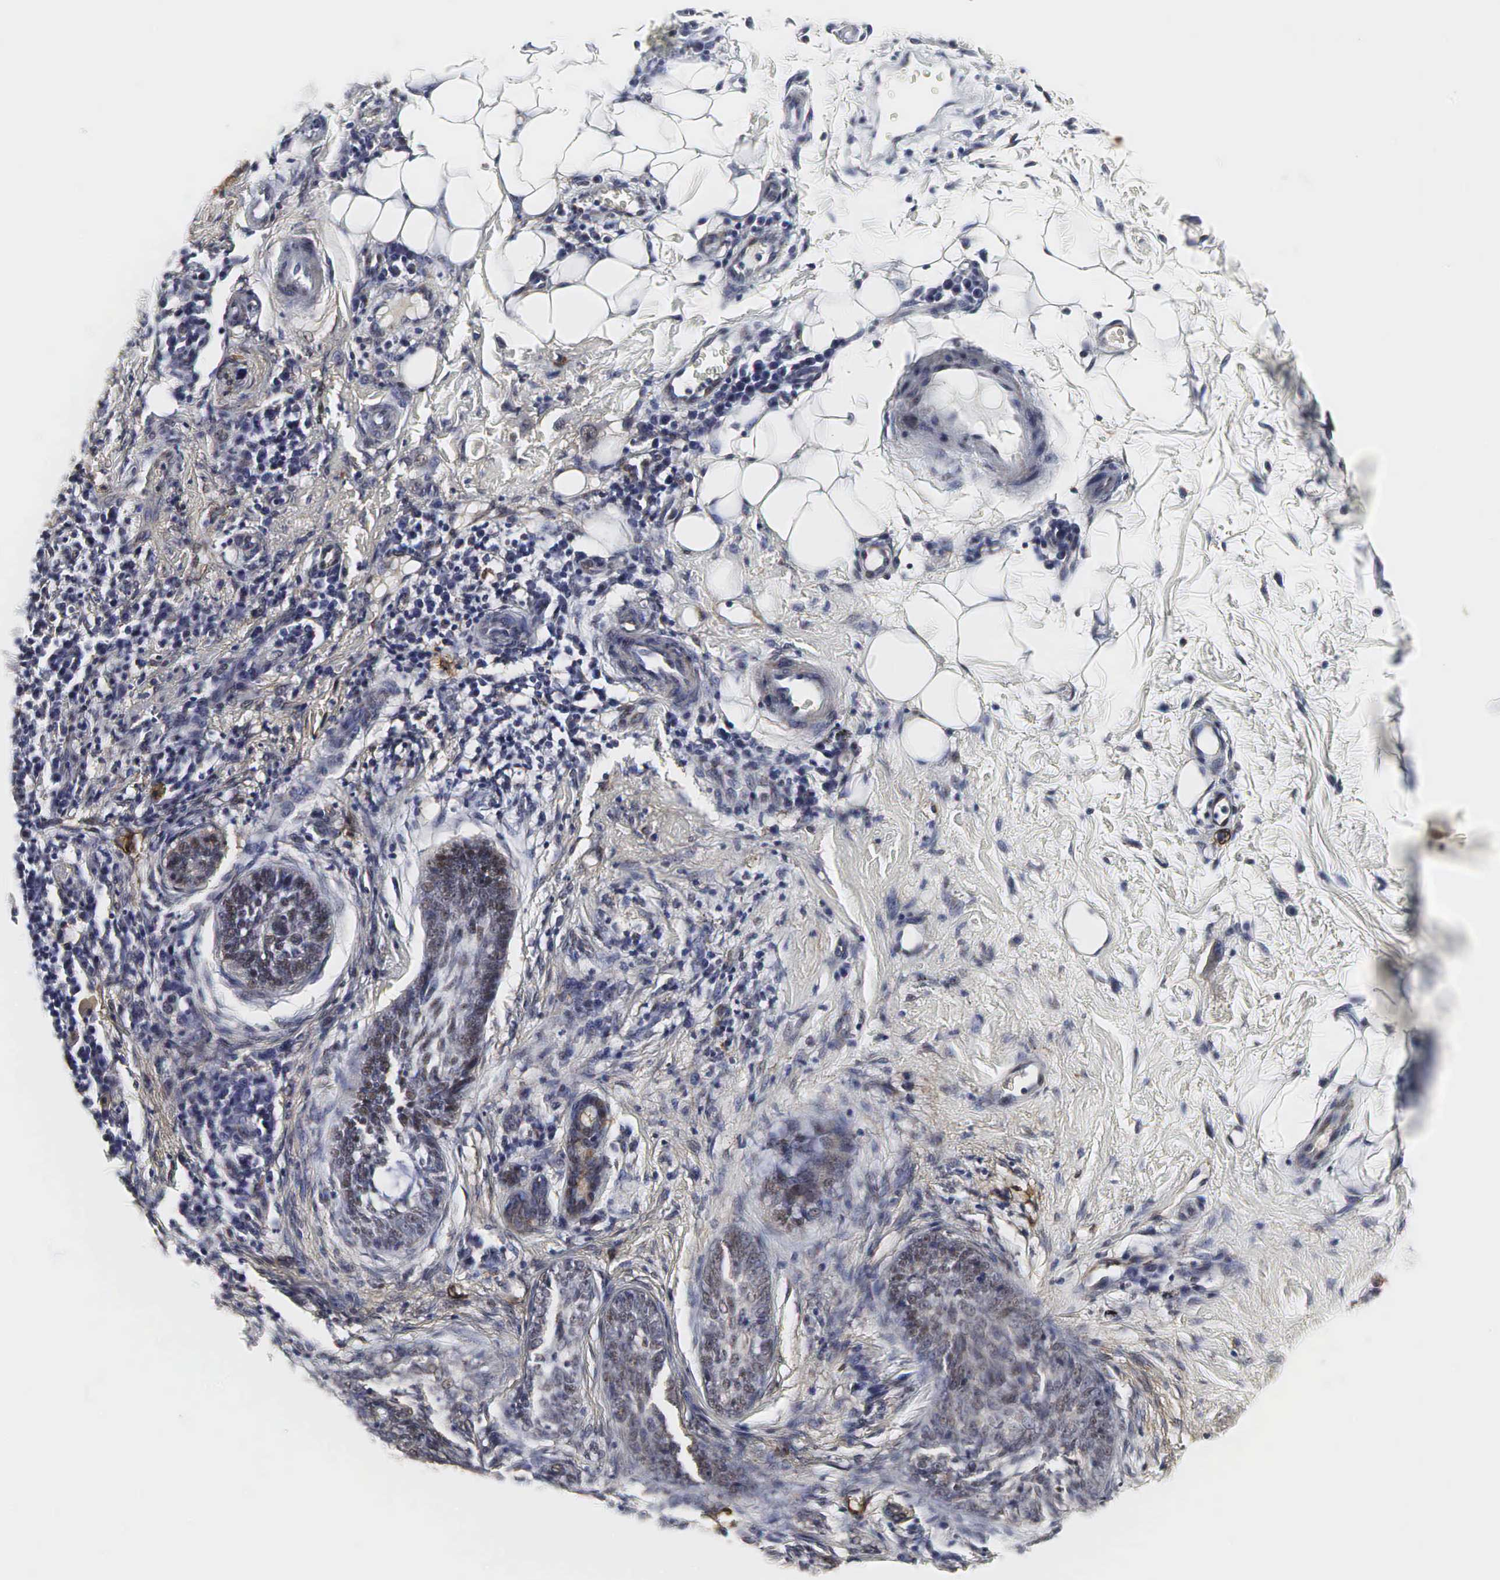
{"staining": {"intensity": "weak", "quantity": "<25%", "location": "cytoplasmic/membranous"}, "tissue": "skin cancer", "cell_type": "Tumor cells", "image_type": "cancer", "snomed": [{"axis": "morphology", "description": "Basal cell carcinoma"}, {"axis": "topography", "description": "Skin"}], "caption": "This is a image of IHC staining of basal cell carcinoma (skin), which shows no expression in tumor cells.", "gene": "SPIN1", "patient": {"sex": "male", "age": 89}}